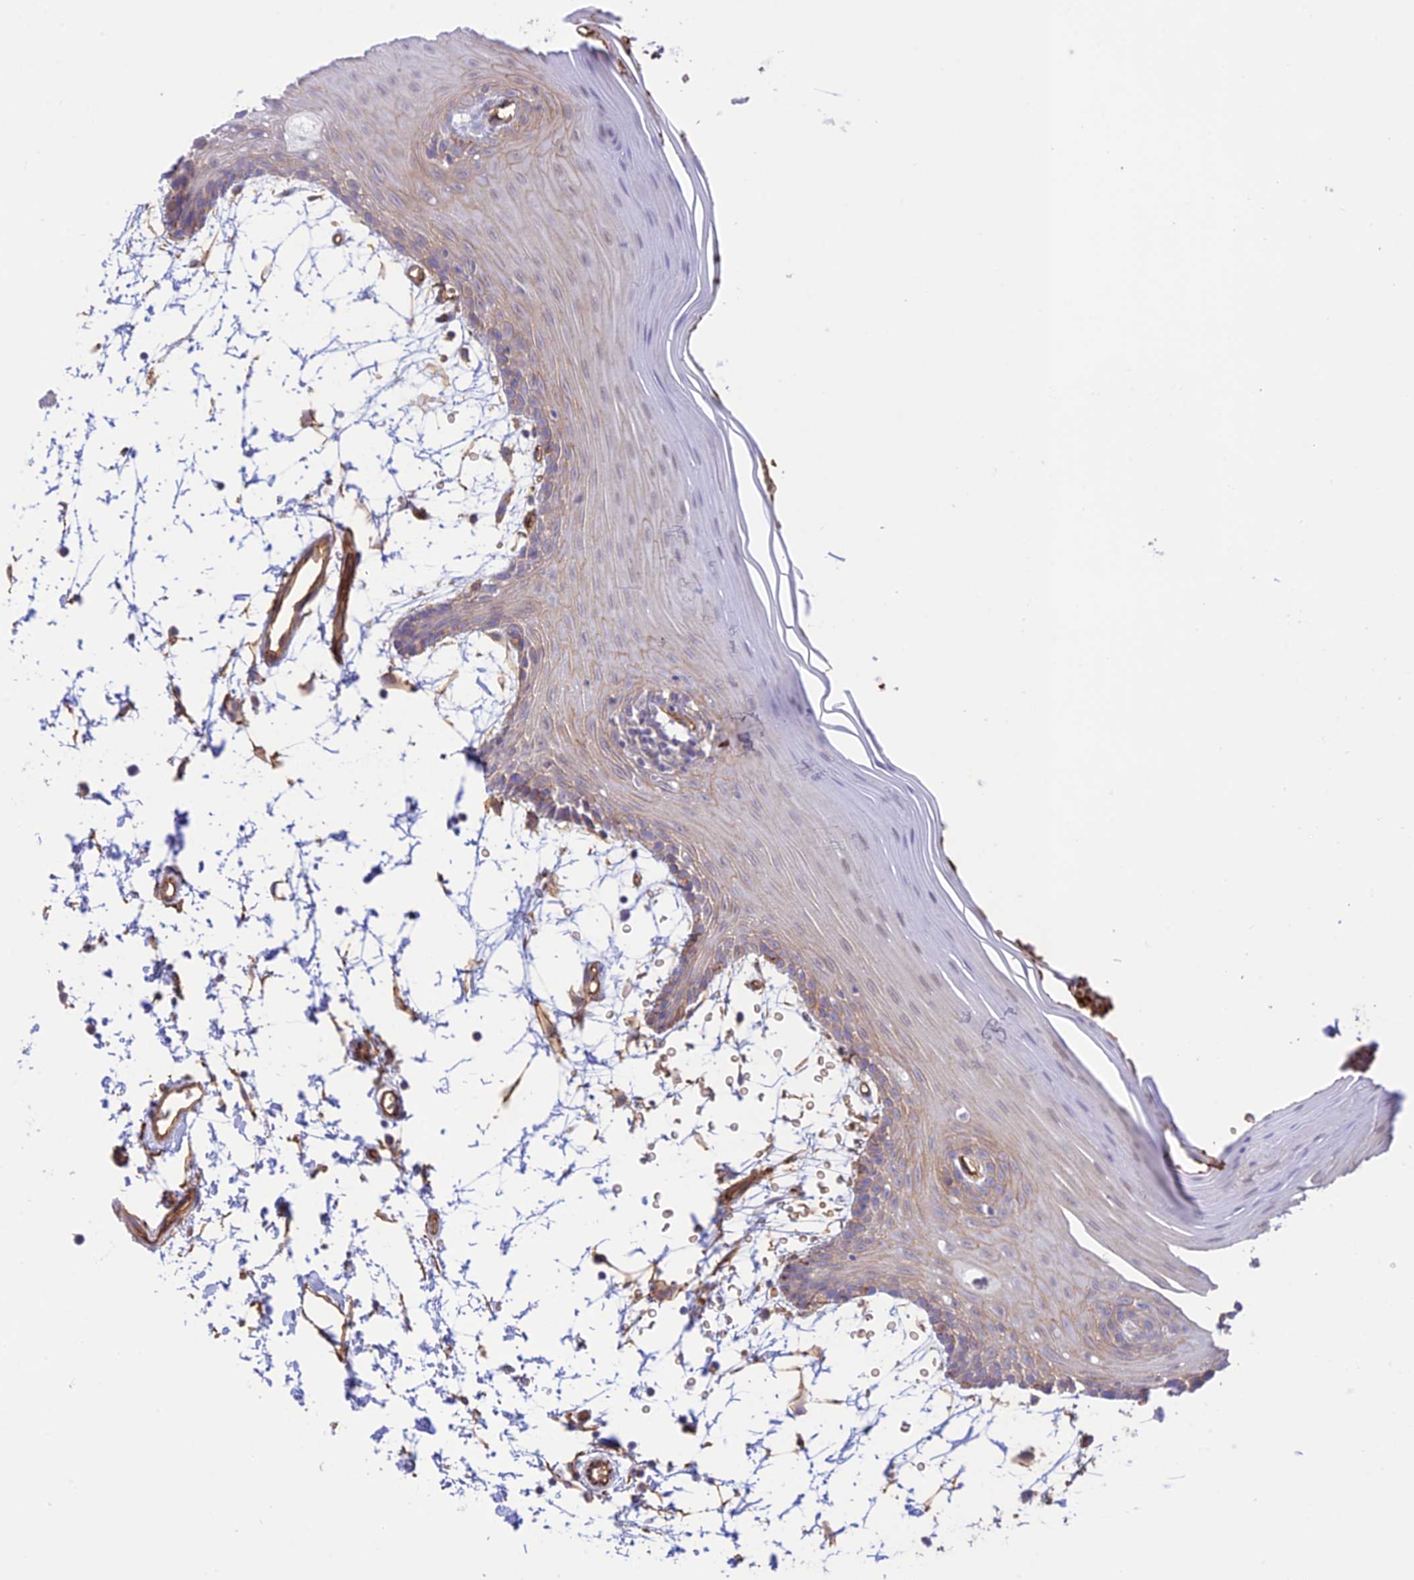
{"staining": {"intensity": "weak", "quantity": "<25%", "location": "cytoplasmic/membranous"}, "tissue": "oral mucosa", "cell_type": "Squamous epithelial cells", "image_type": "normal", "snomed": [{"axis": "morphology", "description": "Normal tissue, NOS"}, {"axis": "topography", "description": "Skeletal muscle"}, {"axis": "topography", "description": "Oral tissue"}, {"axis": "topography", "description": "Salivary gland"}, {"axis": "topography", "description": "Peripheral nerve tissue"}], "caption": "Immunohistochemical staining of normal oral mucosa shows no significant staining in squamous epithelial cells.", "gene": "YPEL5", "patient": {"sex": "male", "age": 54}}